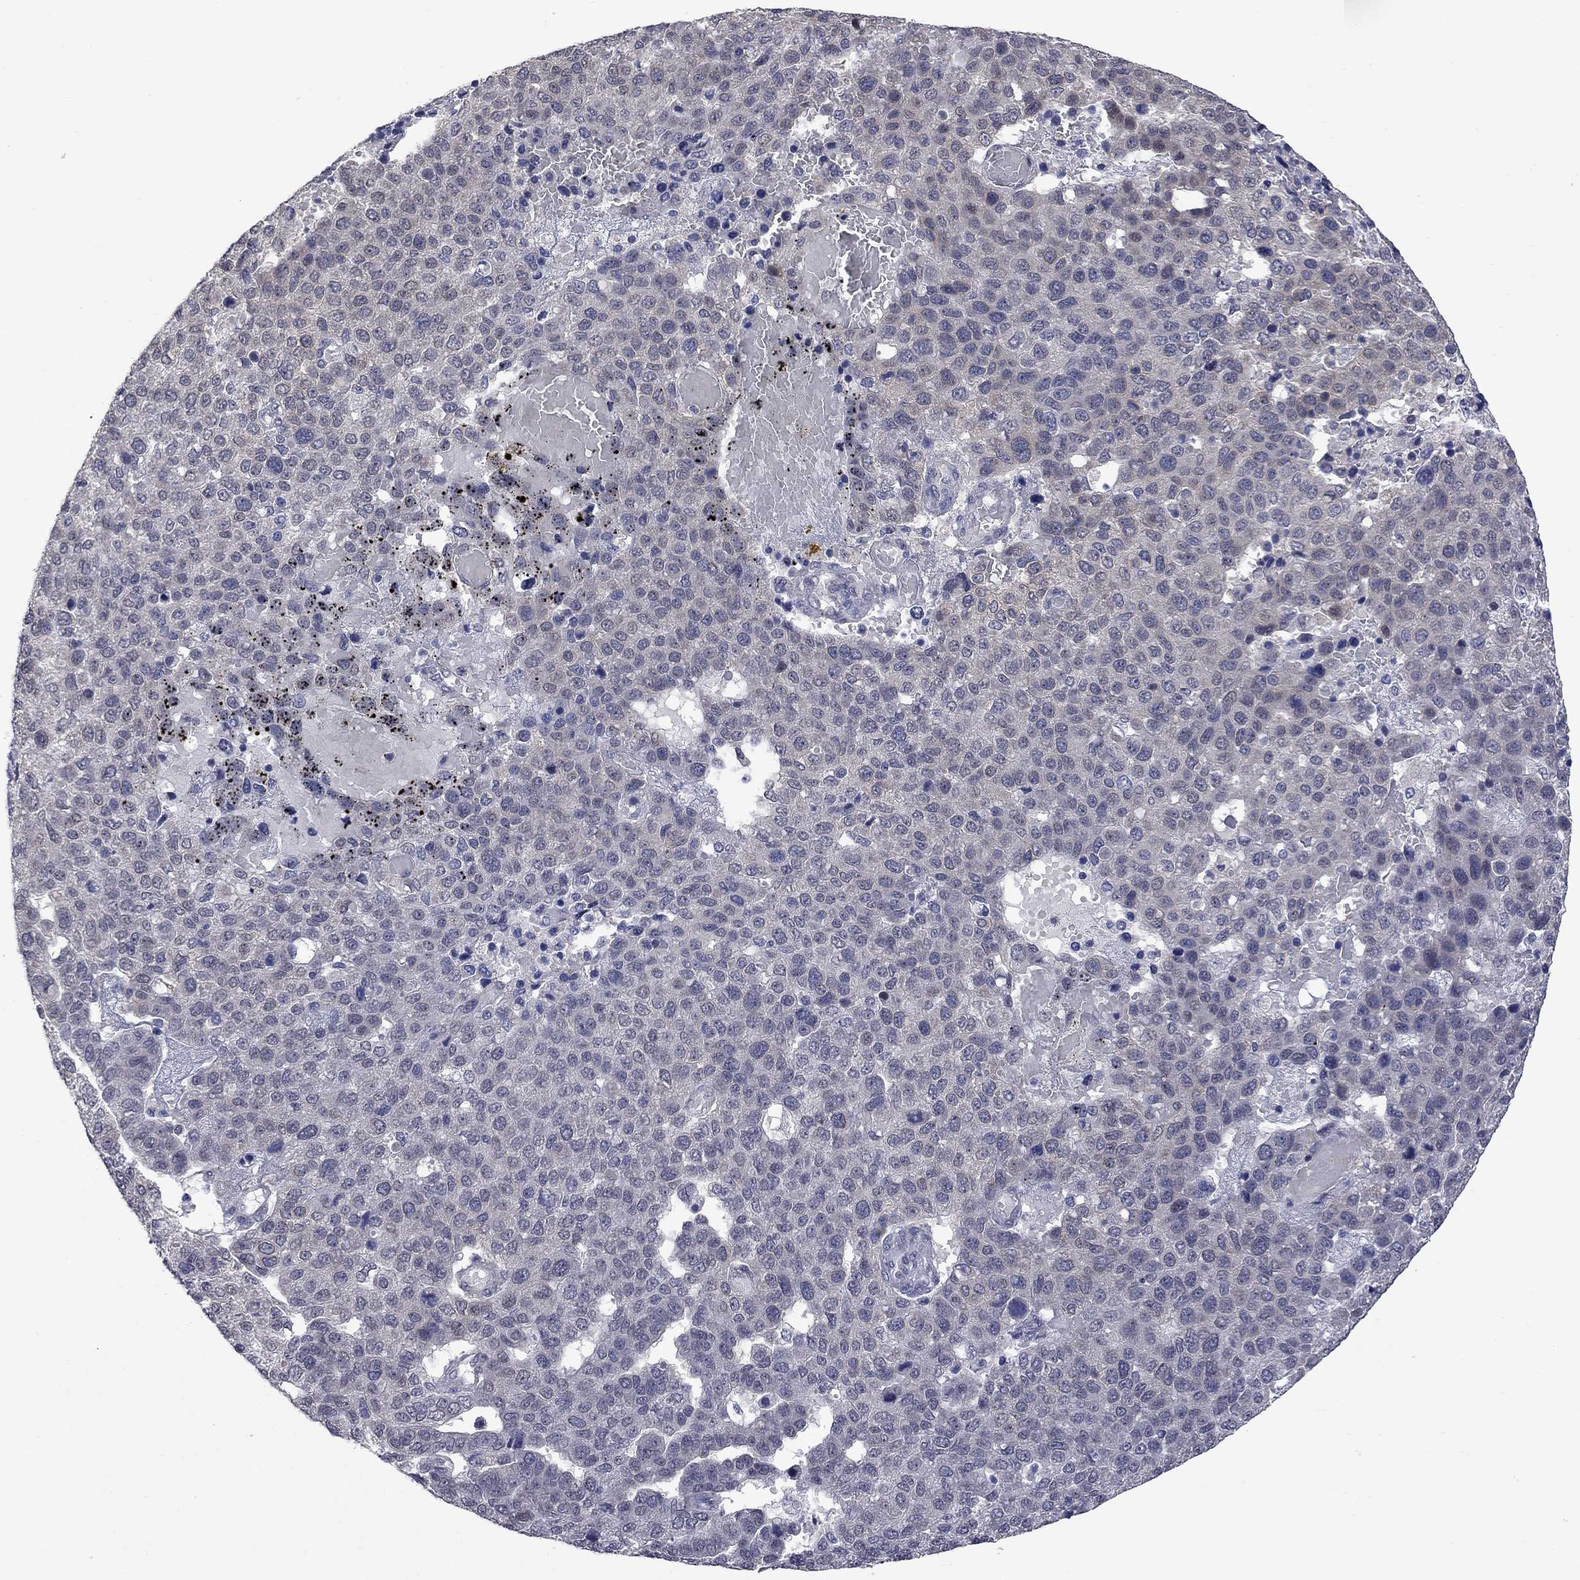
{"staining": {"intensity": "negative", "quantity": "none", "location": "none"}, "tissue": "pancreatic cancer", "cell_type": "Tumor cells", "image_type": "cancer", "snomed": [{"axis": "morphology", "description": "Adenocarcinoma, NOS"}, {"axis": "topography", "description": "Pancreas"}], "caption": "DAB (3,3'-diaminobenzidine) immunohistochemical staining of pancreatic cancer (adenocarcinoma) reveals no significant expression in tumor cells.", "gene": "FABP12", "patient": {"sex": "female", "age": 61}}